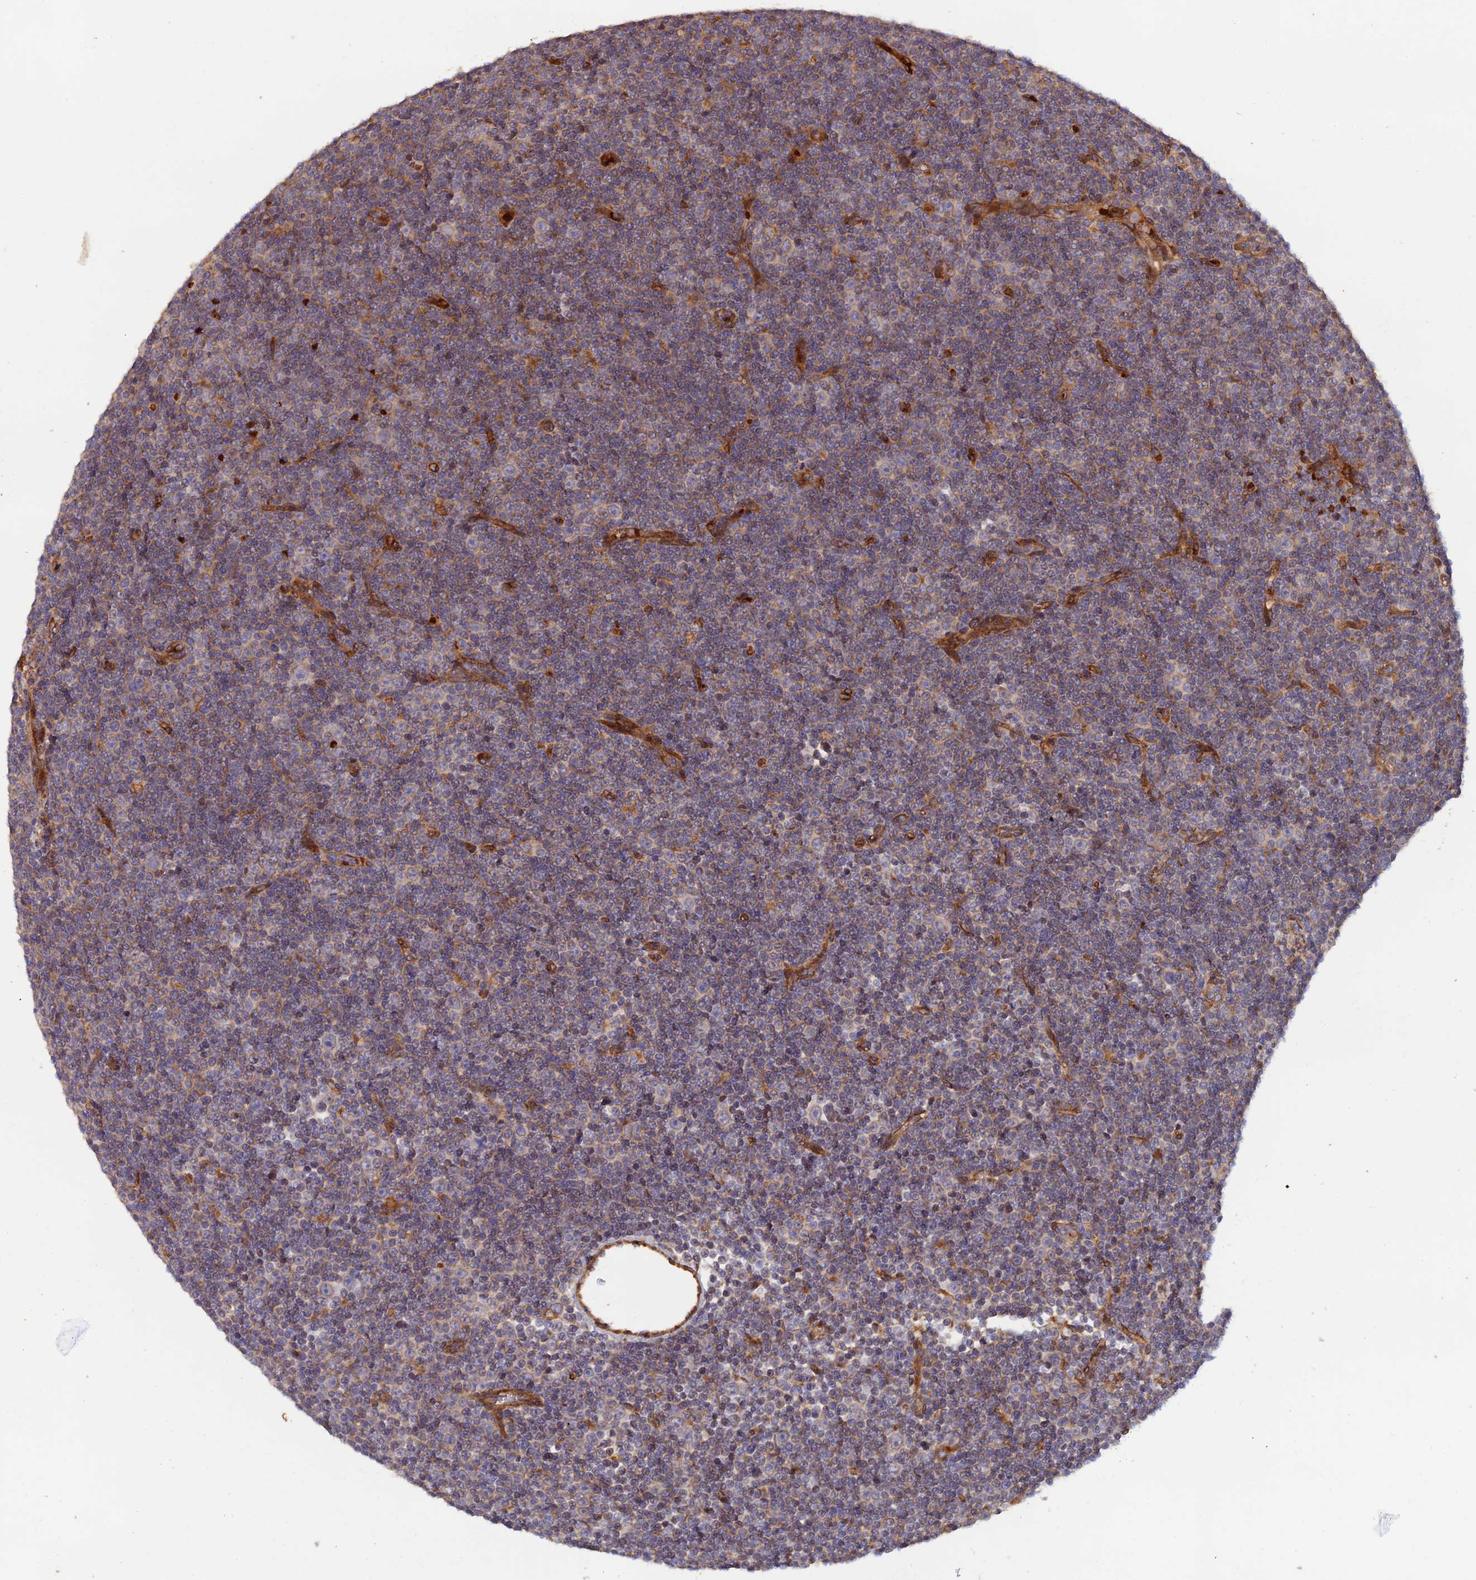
{"staining": {"intensity": "negative", "quantity": "none", "location": "none"}, "tissue": "lymphoma", "cell_type": "Tumor cells", "image_type": "cancer", "snomed": [{"axis": "morphology", "description": "Malignant lymphoma, non-Hodgkin's type, Low grade"}, {"axis": "topography", "description": "Lymph node"}], "caption": "The histopathology image exhibits no staining of tumor cells in lymphoma.", "gene": "GMCL1", "patient": {"sex": "female", "age": 67}}